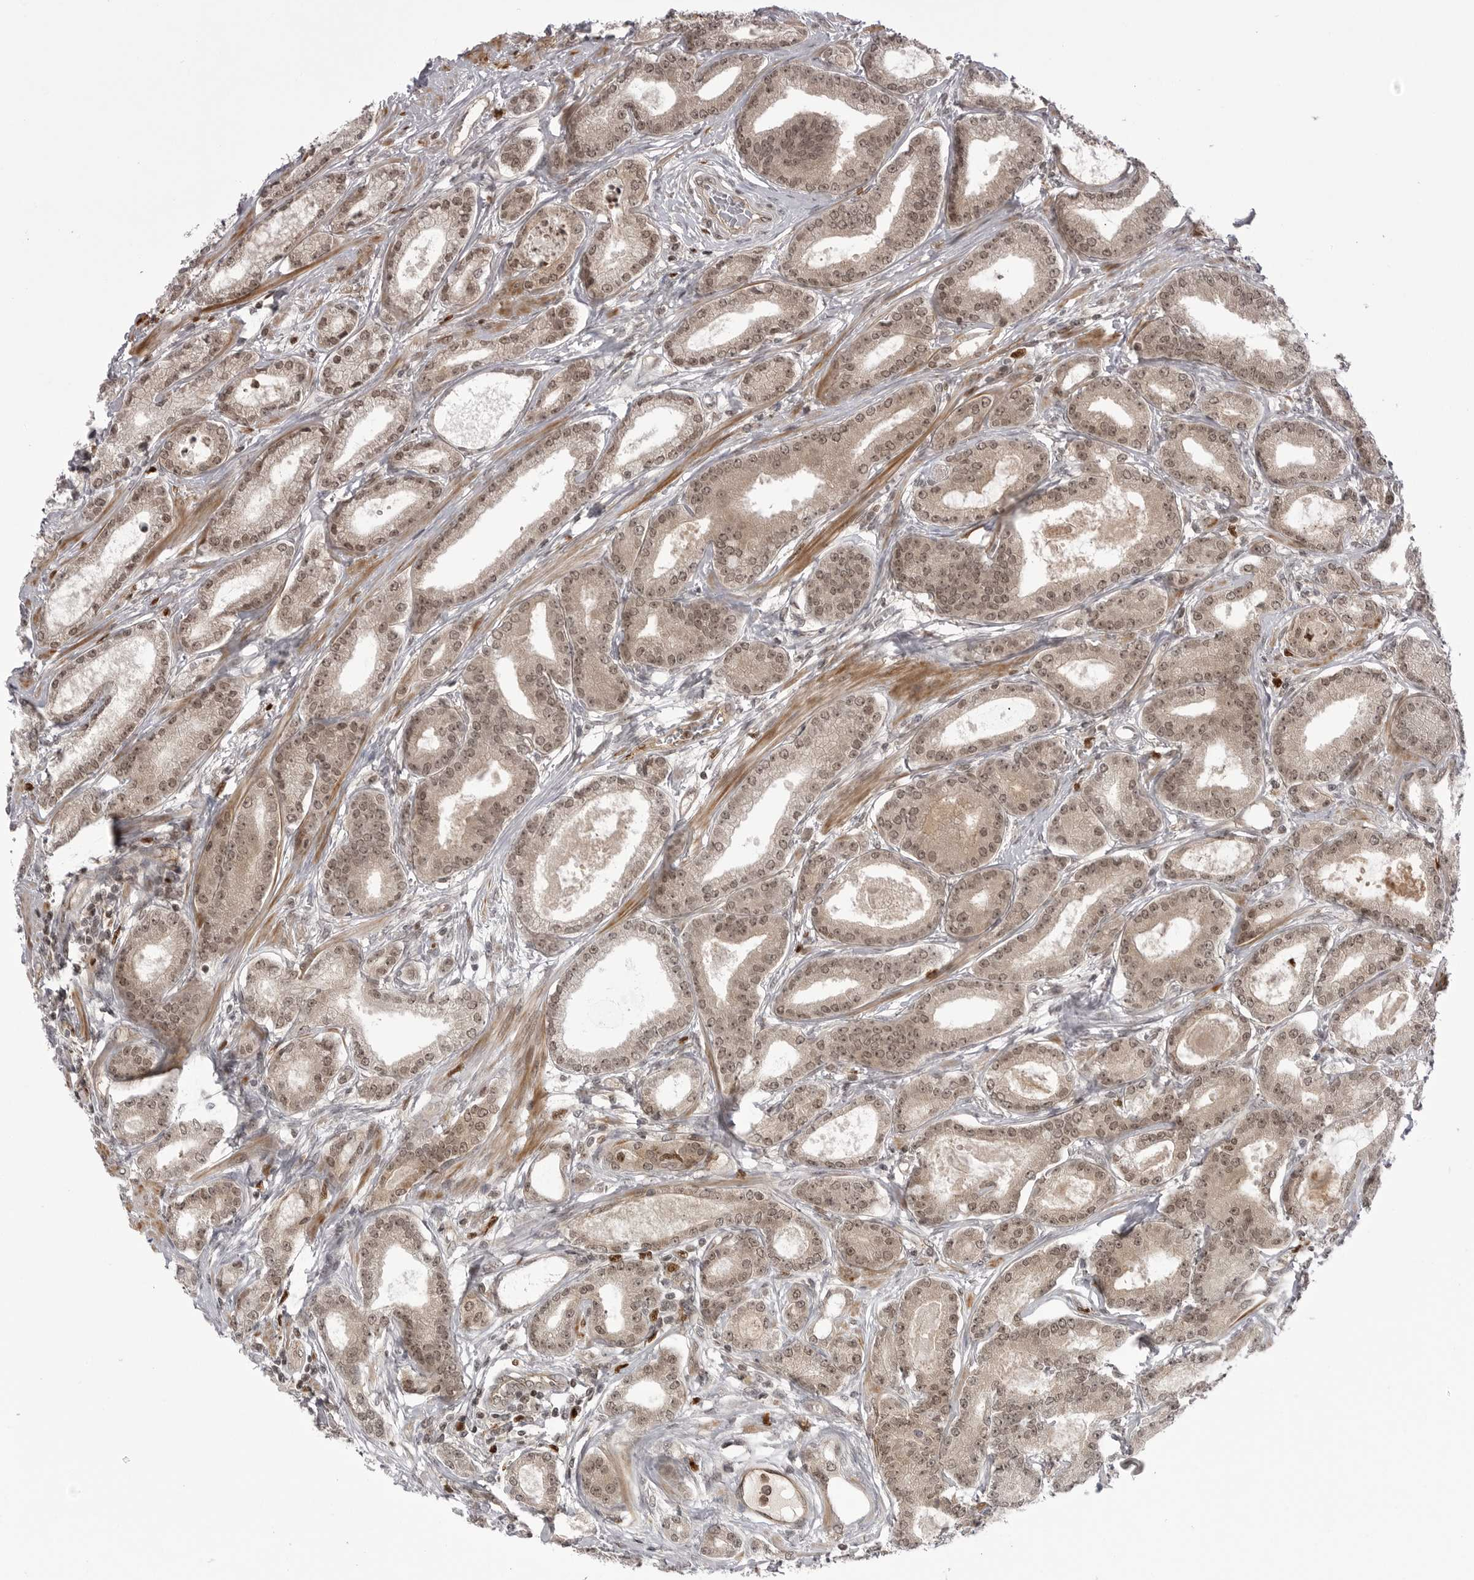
{"staining": {"intensity": "weak", "quantity": ">75%", "location": "cytoplasmic/membranous,nuclear"}, "tissue": "prostate cancer", "cell_type": "Tumor cells", "image_type": "cancer", "snomed": [{"axis": "morphology", "description": "Adenocarcinoma, Low grade"}, {"axis": "topography", "description": "Prostate"}], "caption": "Prostate cancer (adenocarcinoma (low-grade)) stained for a protein (brown) reveals weak cytoplasmic/membranous and nuclear positive expression in about >75% of tumor cells.", "gene": "PTK2B", "patient": {"sex": "male", "age": 60}}